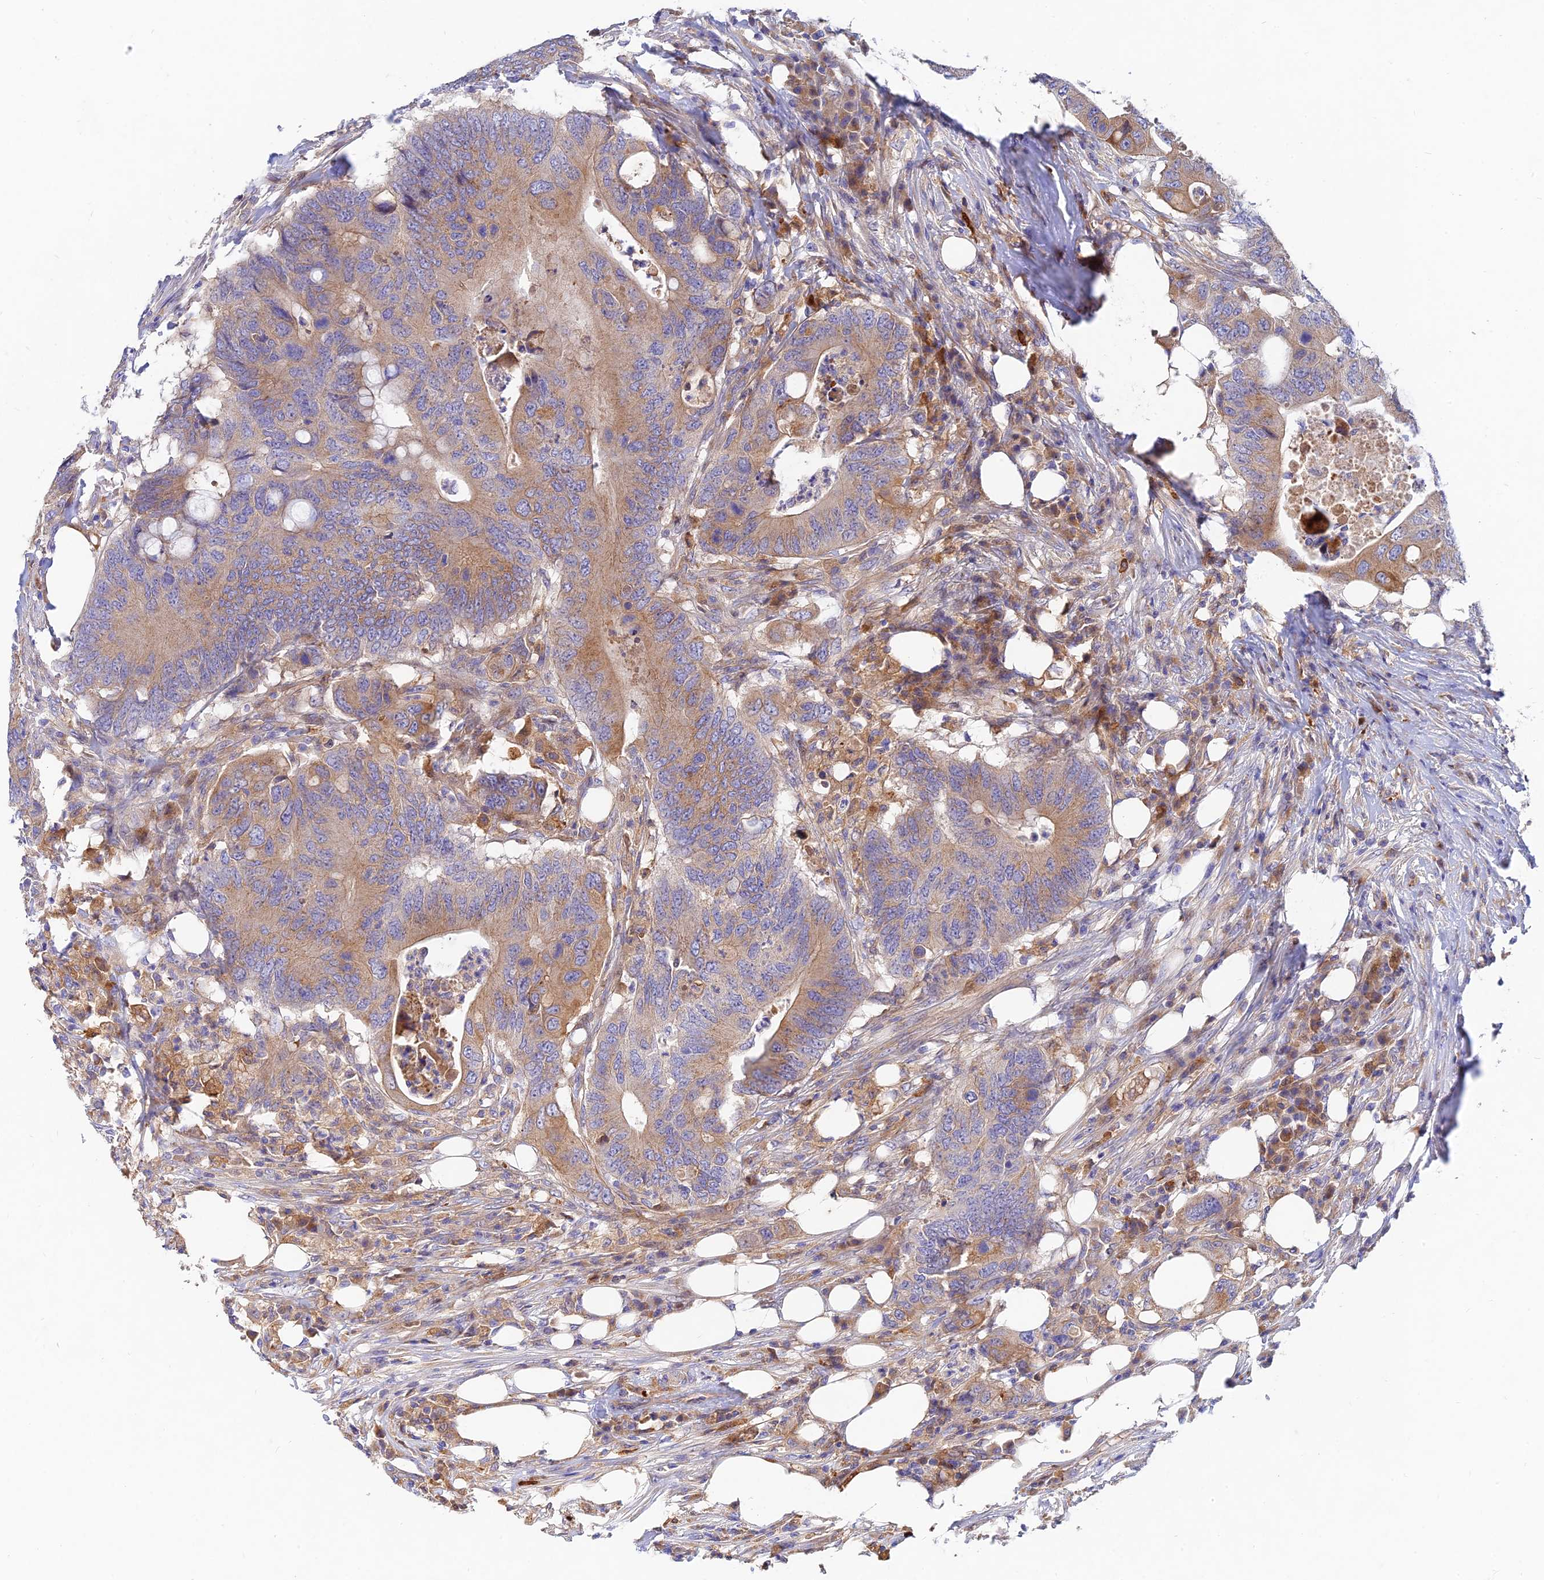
{"staining": {"intensity": "moderate", "quantity": "25%-75%", "location": "cytoplasmic/membranous"}, "tissue": "colorectal cancer", "cell_type": "Tumor cells", "image_type": "cancer", "snomed": [{"axis": "morphology", "description": "Adenocarcinoma, NOS"}, {"axis": "topography", "description": "Colon"}], "caption": "Adenocarcinoma (colorectal) was stained to show a protein in brown. There is medium levels of moderate cytoplasmic/membranous positivity in approximately 25%-75% of tumor cells.", "gene": "MROH1", "patient": {"sex": "male", "age": 71}}